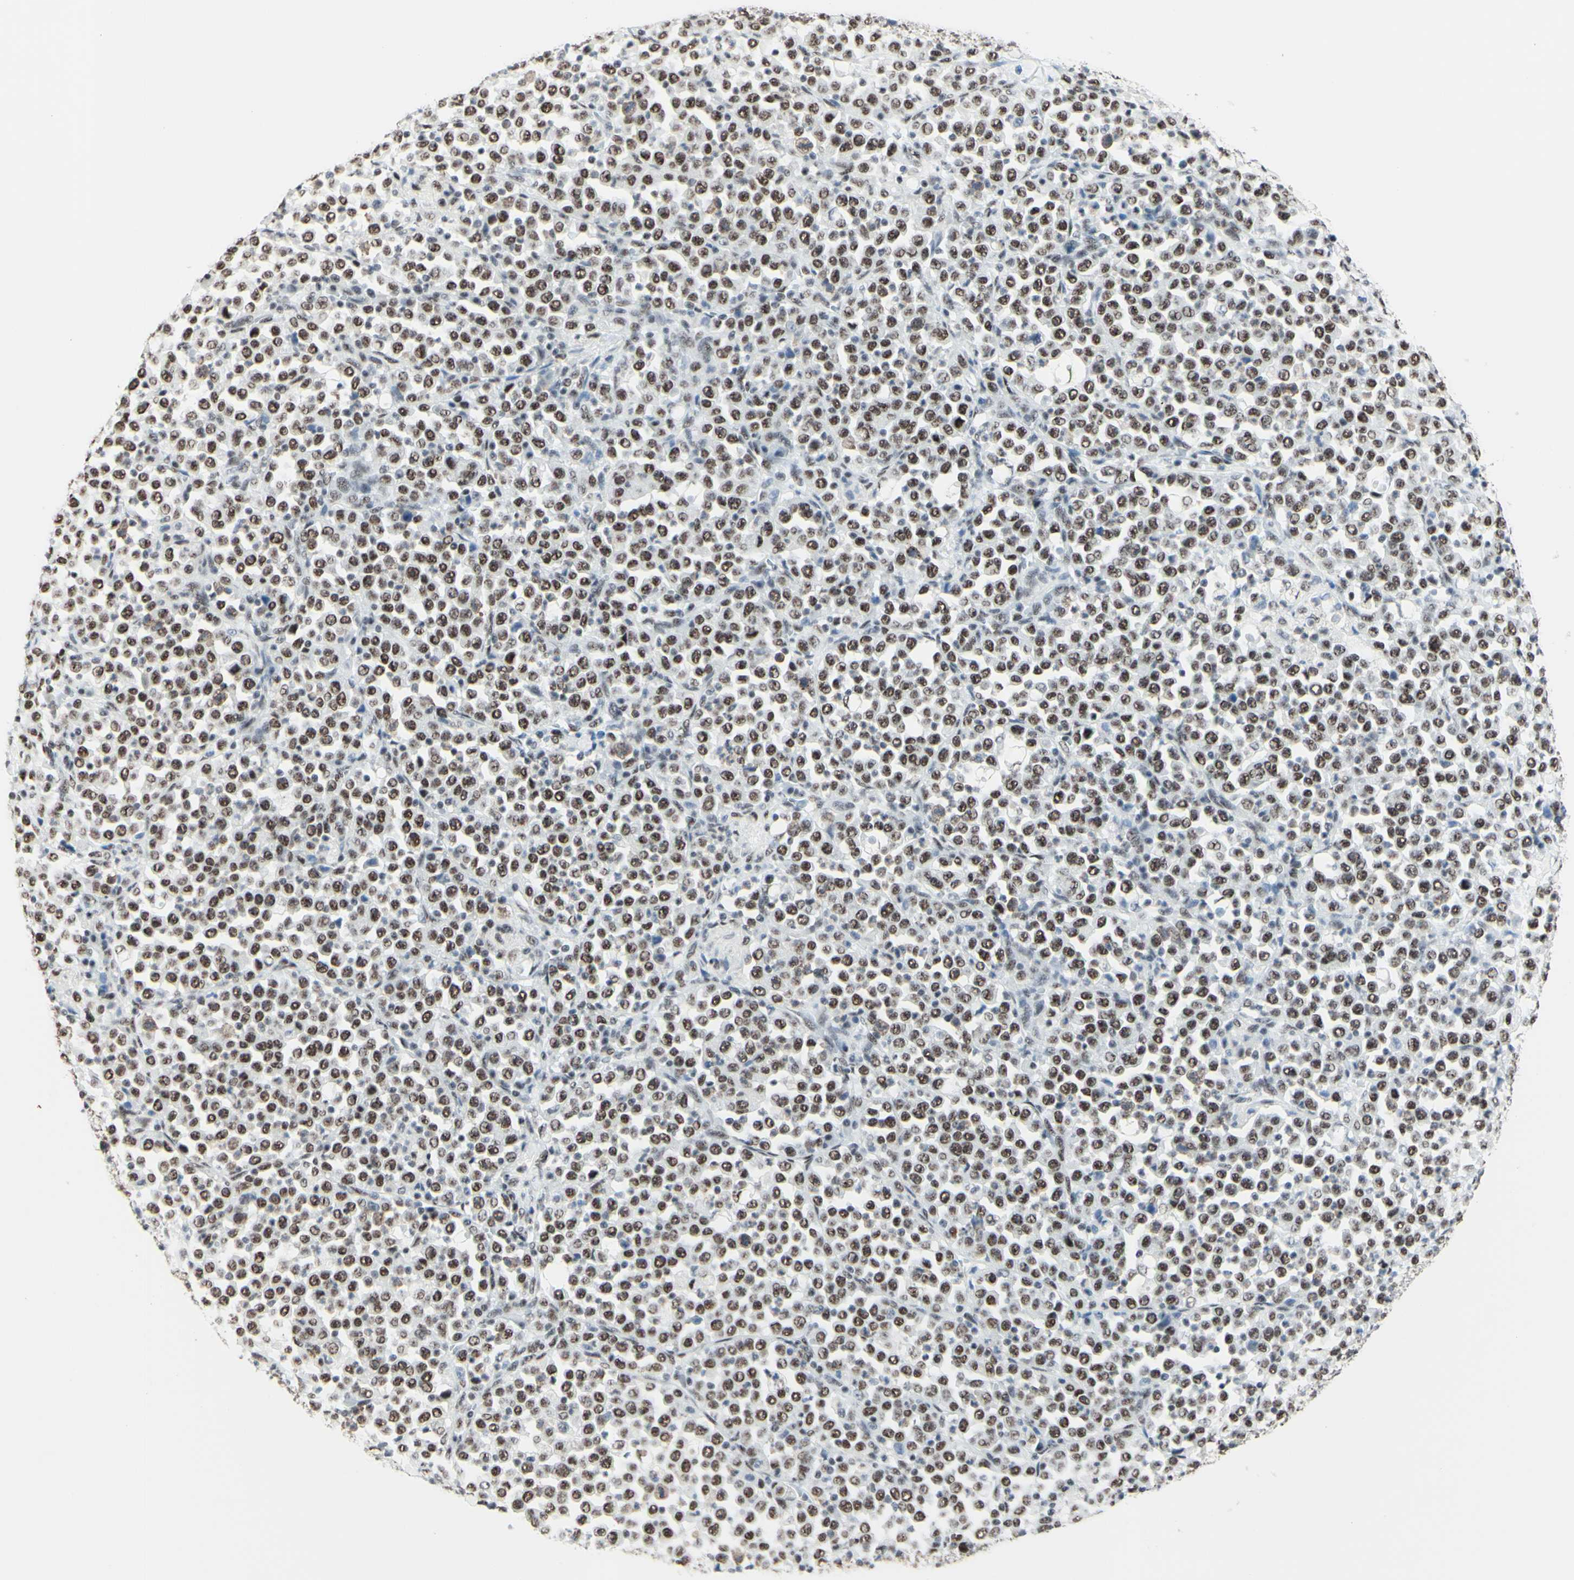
{"staining": {"intensity": "moderate", "quantity": "25%-75%", "location": "cytoplasmic/membranous,nuclear"}, "tissue": "stomach cancer", "cell_type": "Tumor cells", "image_type": "cancer", "snomed": [{"axis": "morphology", "description": "Normal tissue, NOS"}, {"axis": "morphology", "description": "Adenocarcinoma, NOS"}, {"axis": "topography", "description": "Stomach, upper"}, {"axis": "topography", "description": "Stomach"}], "caption": "High-power microscopy captured an immunohistochemistry (IHC) image of stomach cancer, revealing moderate cytoplasmic/membranous and nuclear staining in approximately 25%-75% of tumor cells.", "gene": "WTAP", "patient": {"sex": "male", "age": 59}}